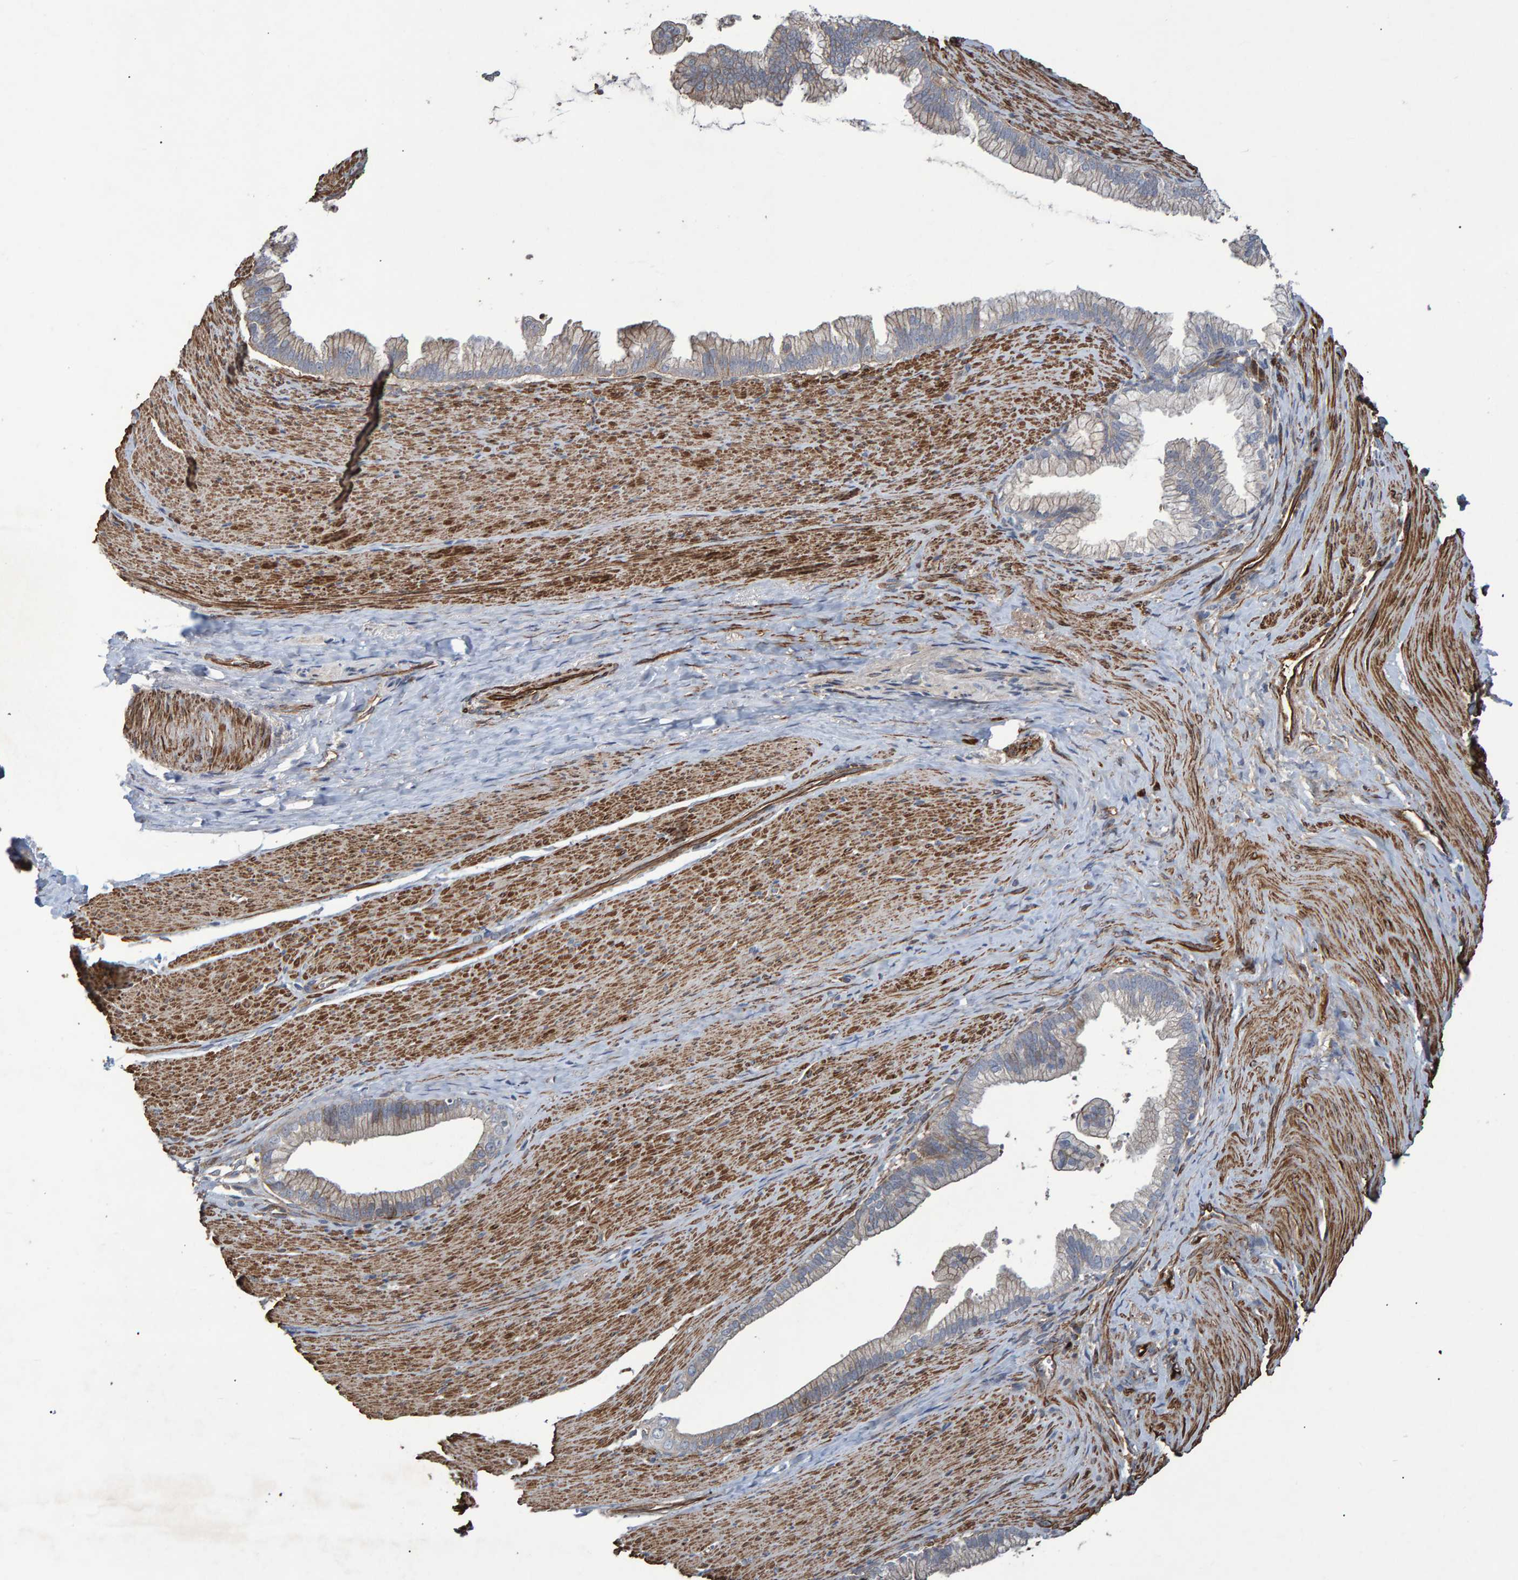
{"staining": {"intensity": "negative", "quantity": "none", "location": "none"}, "tissue": "pancreatic cancer", "cell_type": "Tumor cells", "image_type": "cancer", "snomed": [{"axis": "morphology", "description": "Adenocarcinoma, NOS"}, {"axis": "topography", "description": "Pancreas"}], "caption": "This is a micrograph of IHC staining of adenocarcinoma (pancreatic), which shows no staining in tumor cells.", "gene": "SLIT2", "patient": {"sex": "male", "age": 69}}